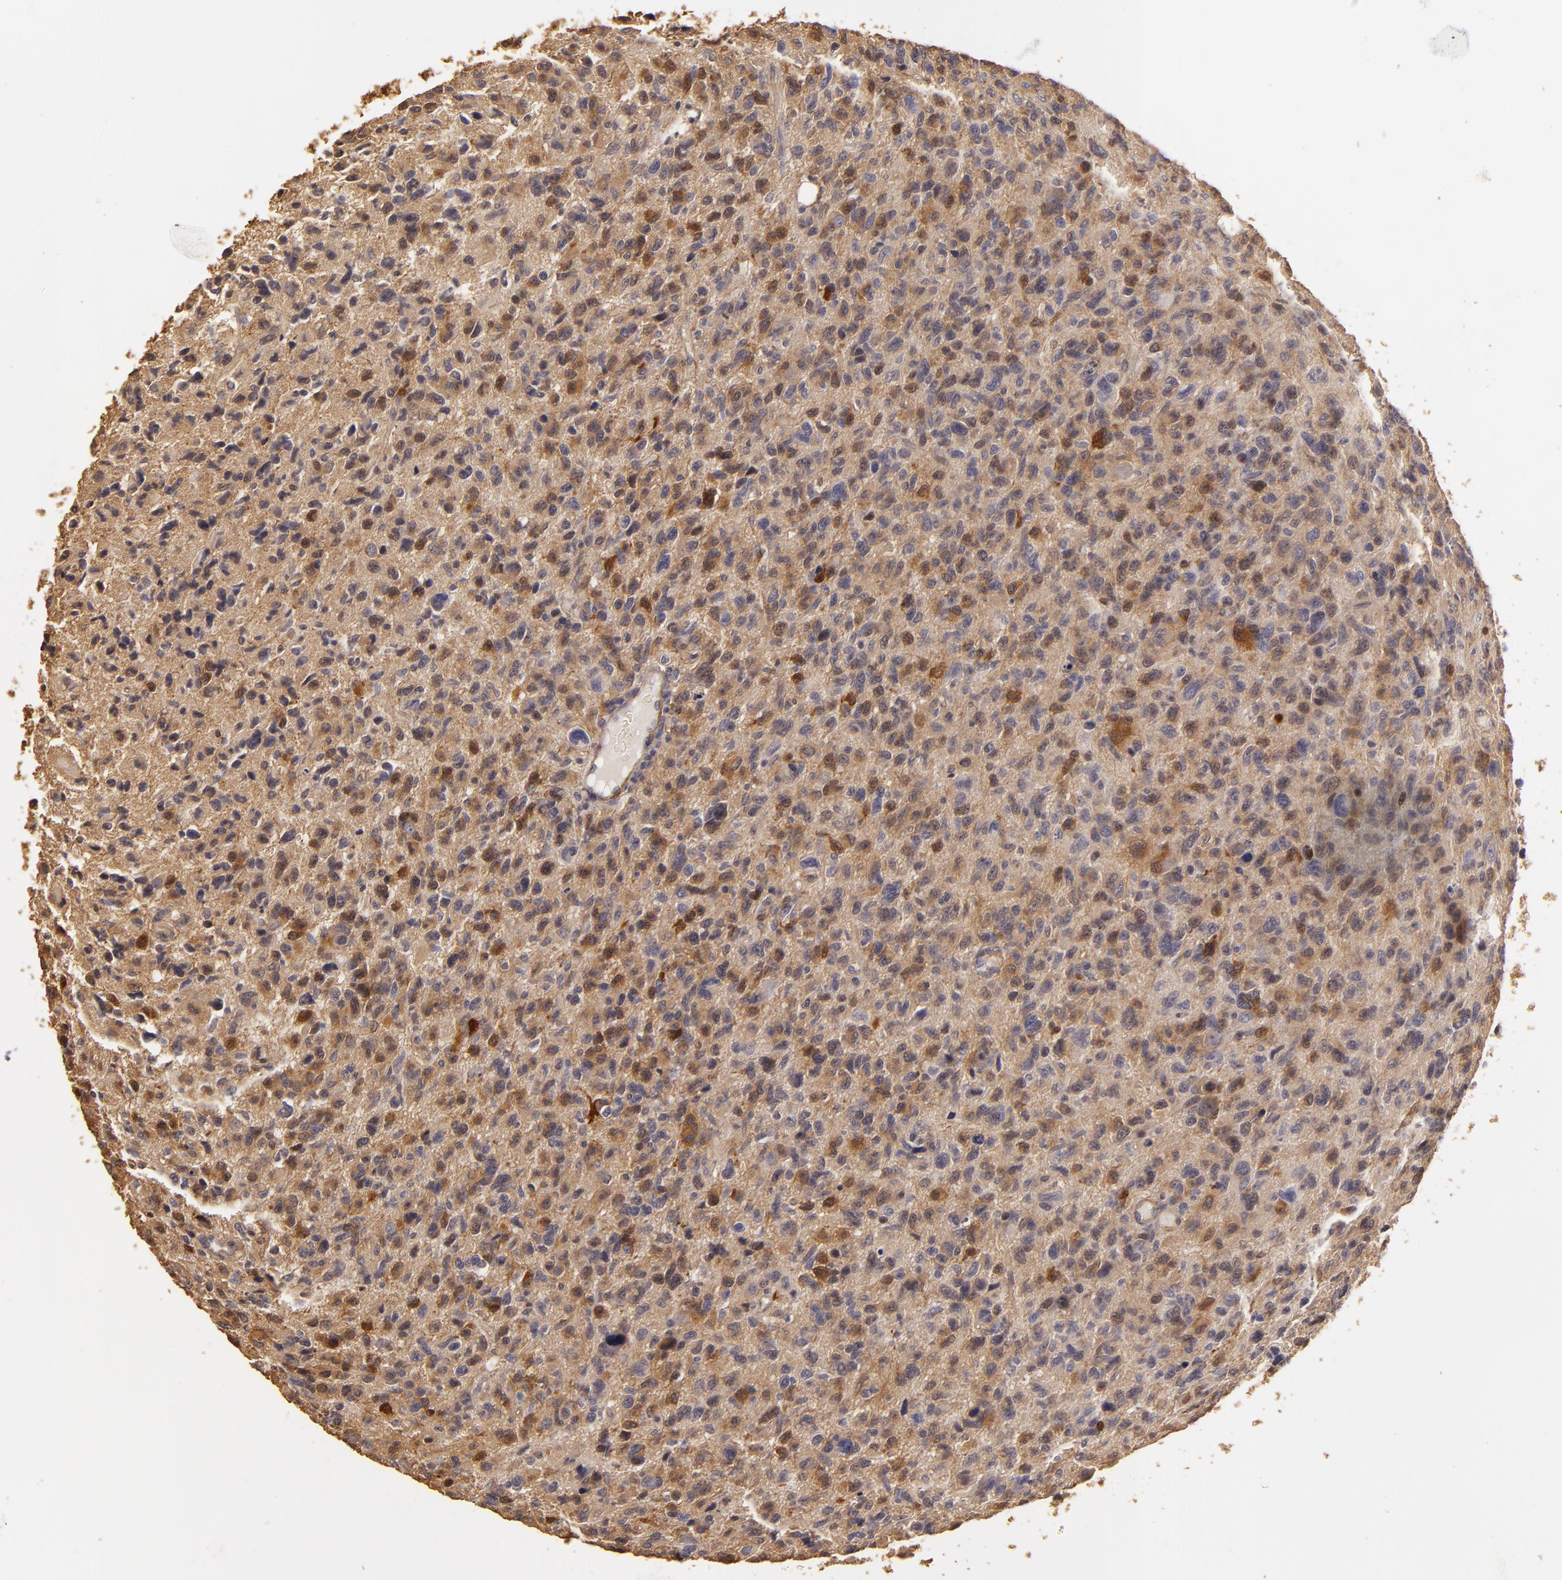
{"staining": {"intensity": "moderate", "quantity": "<25%", "location": "cytoplasmic/membranous"}, "tissue": "glioma", "cell_type": "Tumor cells", "image_type": "cancer", "snomed": [{"axis": "morphology", "description": "Glioma, malignant, High grade"}, {"axis": "topography", "description": "Brain"}], "caption": "The immunohistochemical stain shows moderate cytoplasmic/membranous positivity in tumor cells of malignant glioma (high-grade) tissue.", "gene": "HSPB6", "patient": {"sex": "female", "age": 60}}